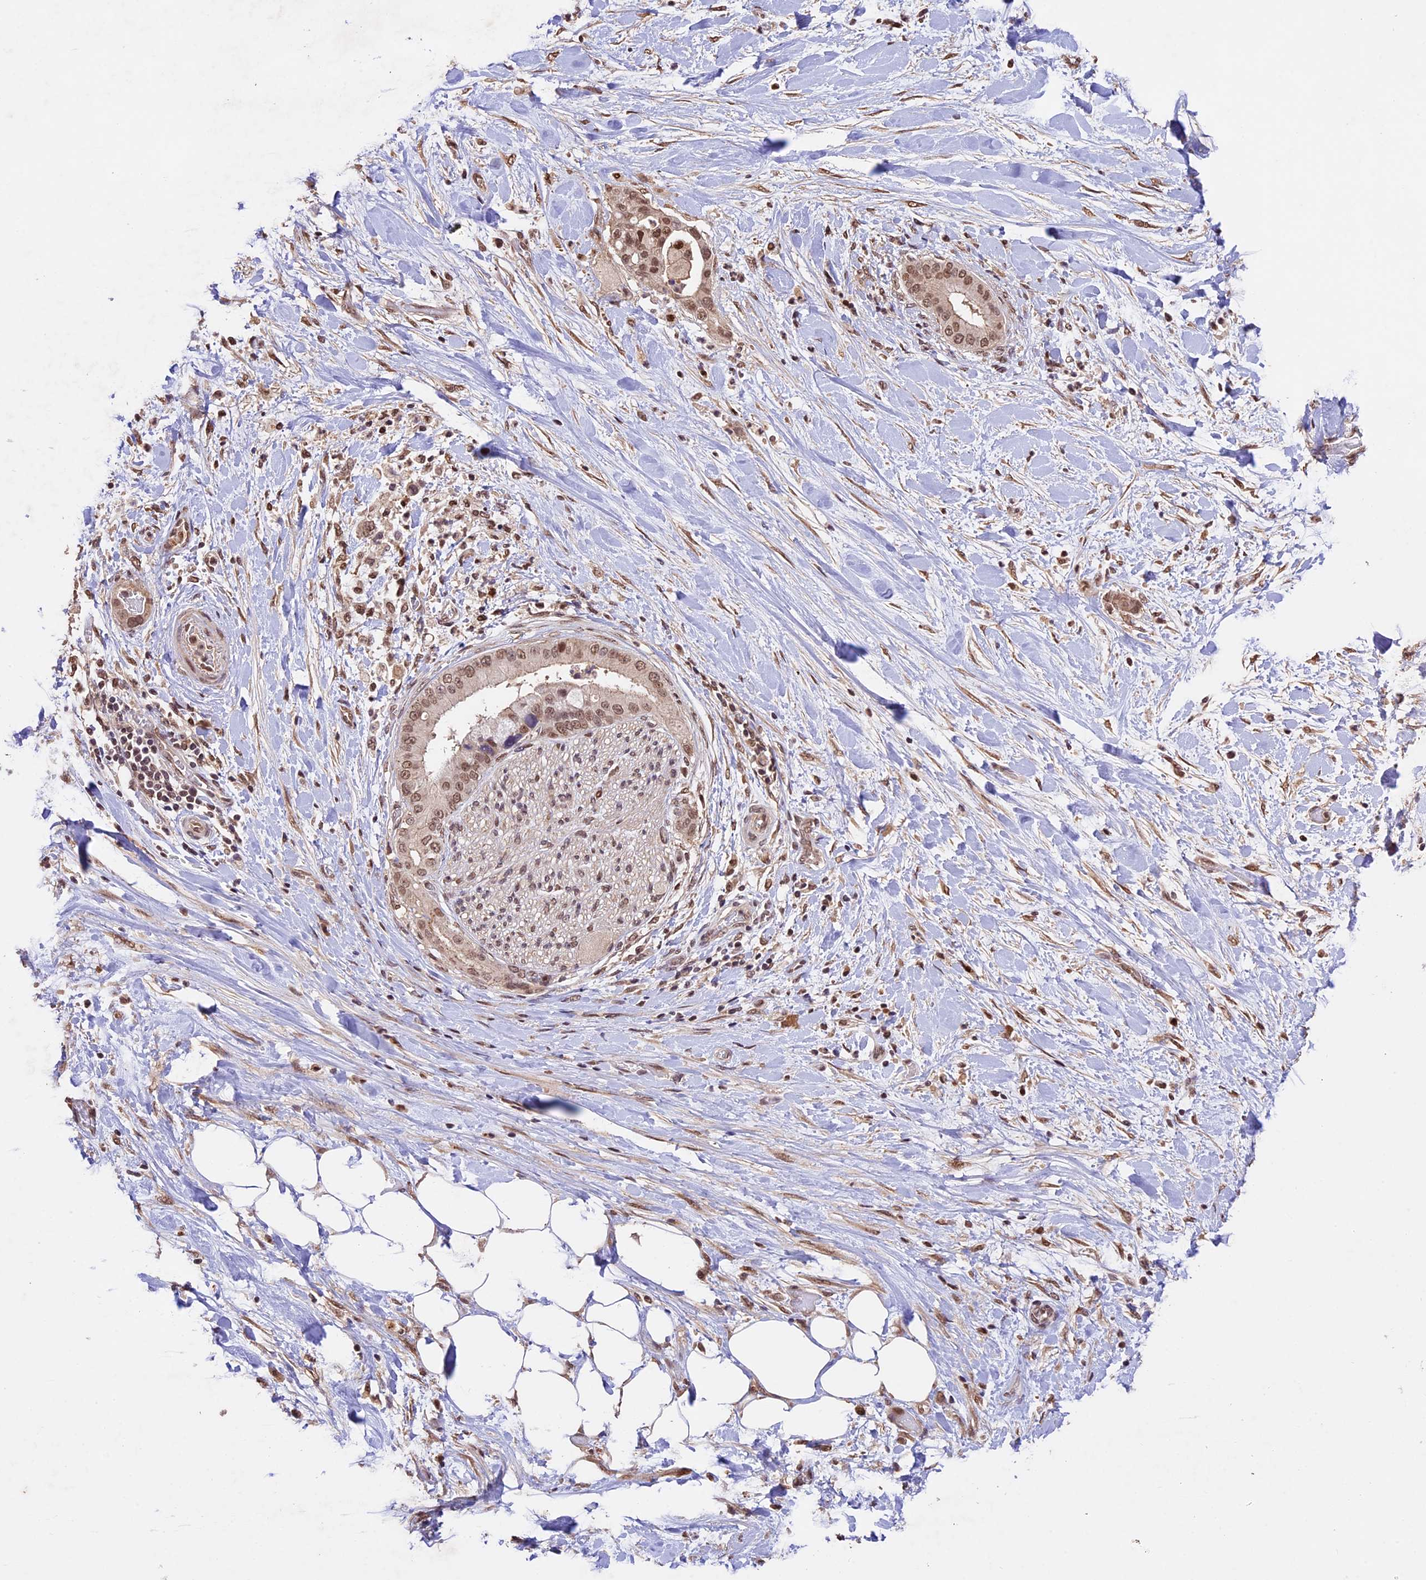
{"staining": {"intensity": "moderate", "quantity": ">75%", "location": "cytoplasmic/membranous,nuclear"}, "tissue": "liver cancer", "cell_type": "Tumor cells", "image_type": "cancer", "snomed": [{"axis": "morphology", "description": "Cholangiocarcinoma"}, {"axis": "topography", "description": "Liver"}], "caption": "High-magnification brightfield microscopy of liver cancer stained with DAB (3,3'-diaminobenzidine) (brown) and counterstained with hematoxylin (blue). tumor cells exhibit moderate cytoplasmic/membranous and nuclear positivity is identified in approximately>75% of cells.", "gene": "CDKN2AIP", "patient": {"sex": "female", "age": 54}}